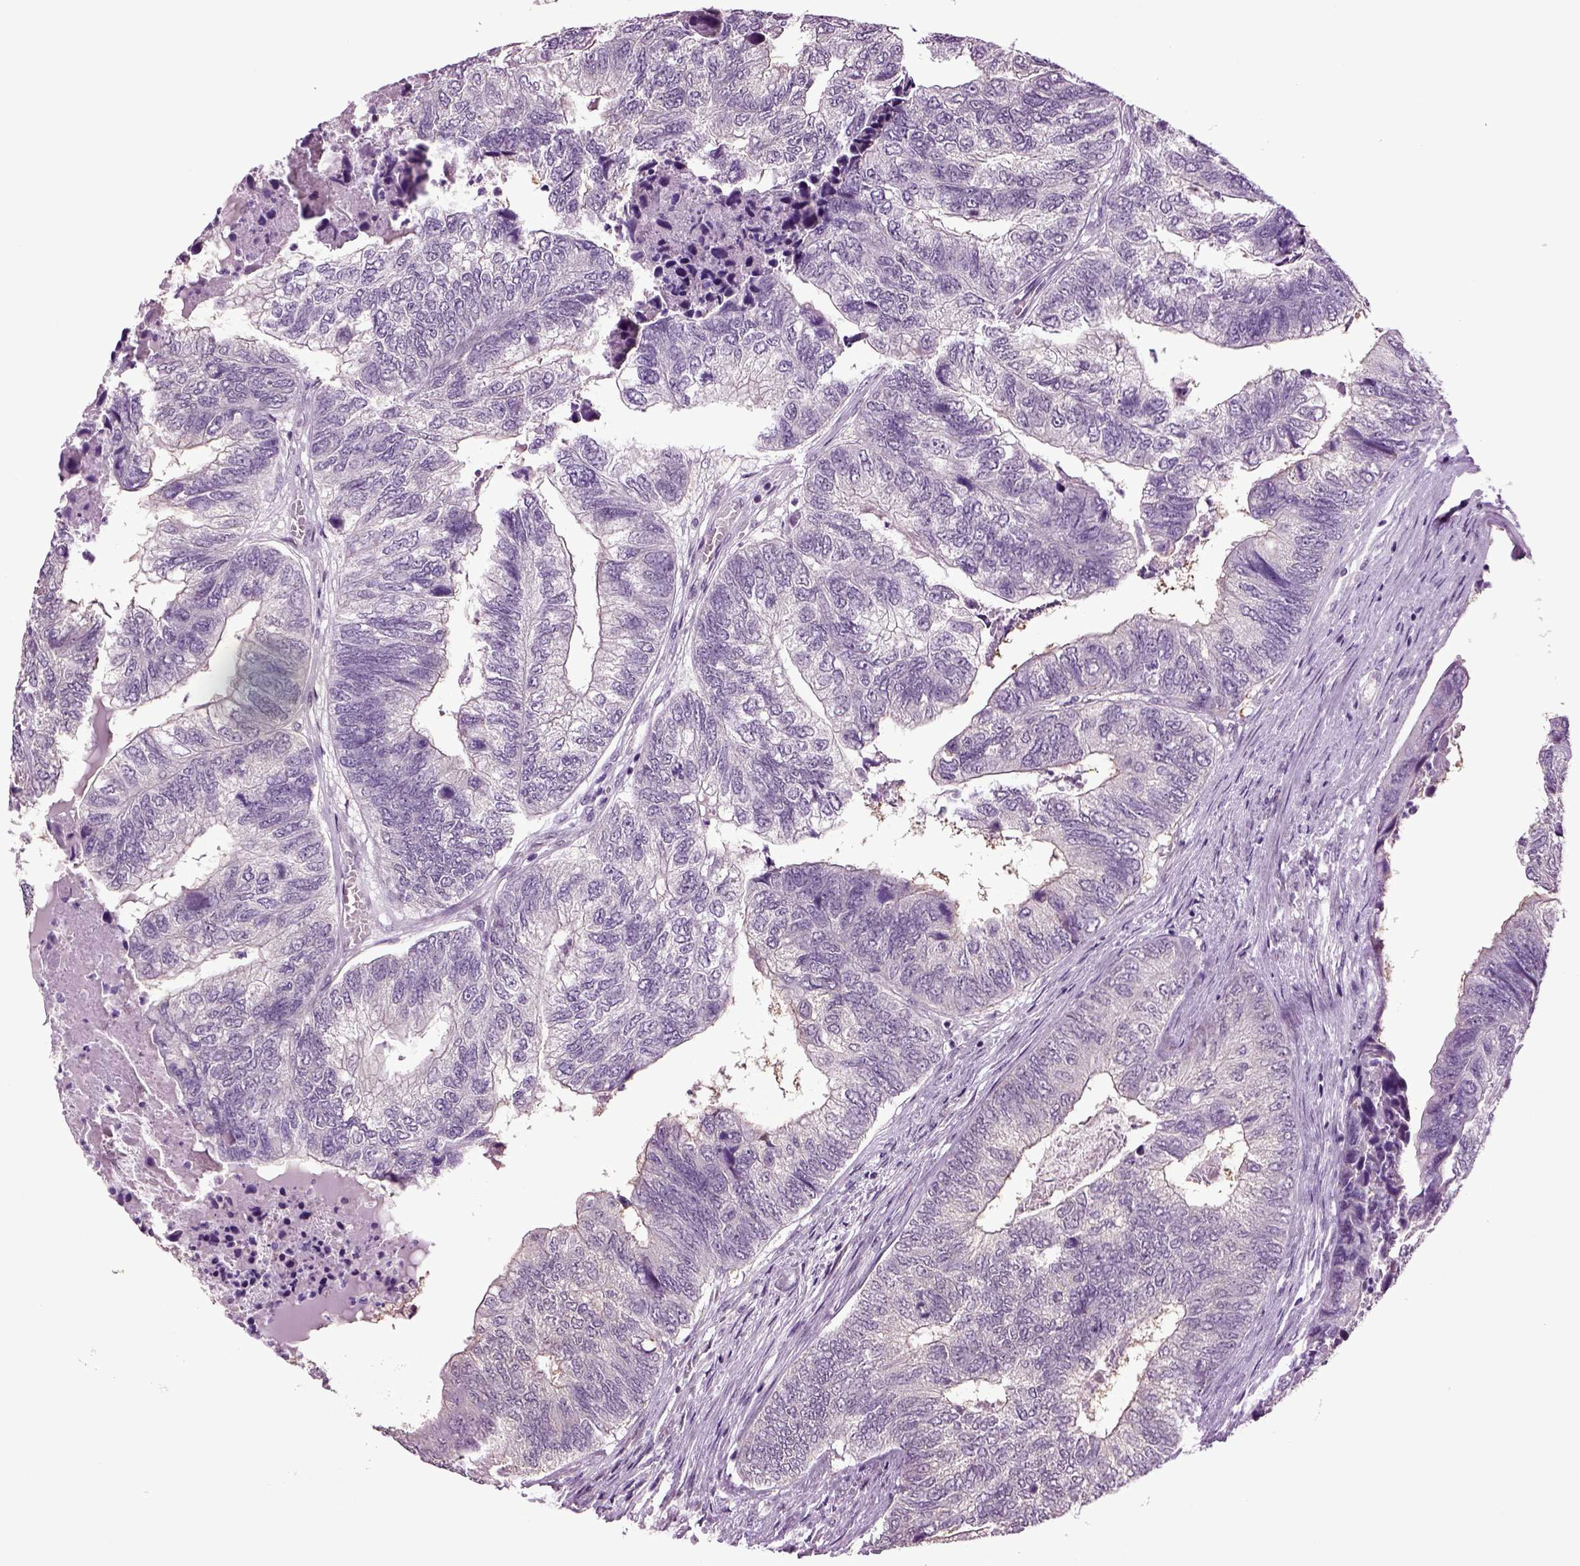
{"staining": {"intensity": "negative", "quantity": "none", "location": "none"}, "tissue": "colorectal cancer", "cell_type": "Tumor cells", "image_type": "cancer", "snomed": [{"axis": "morphology", "description": "Adenocarcinoma, NOS"}, {"axis": "topography", "description": "Colon"}], "caption": "Tumor cells are negative for protein expression in human adenocarcinoma (colorectal).", "gene": "PLCH2", "patient": {"sex": "female", "age": 67}}